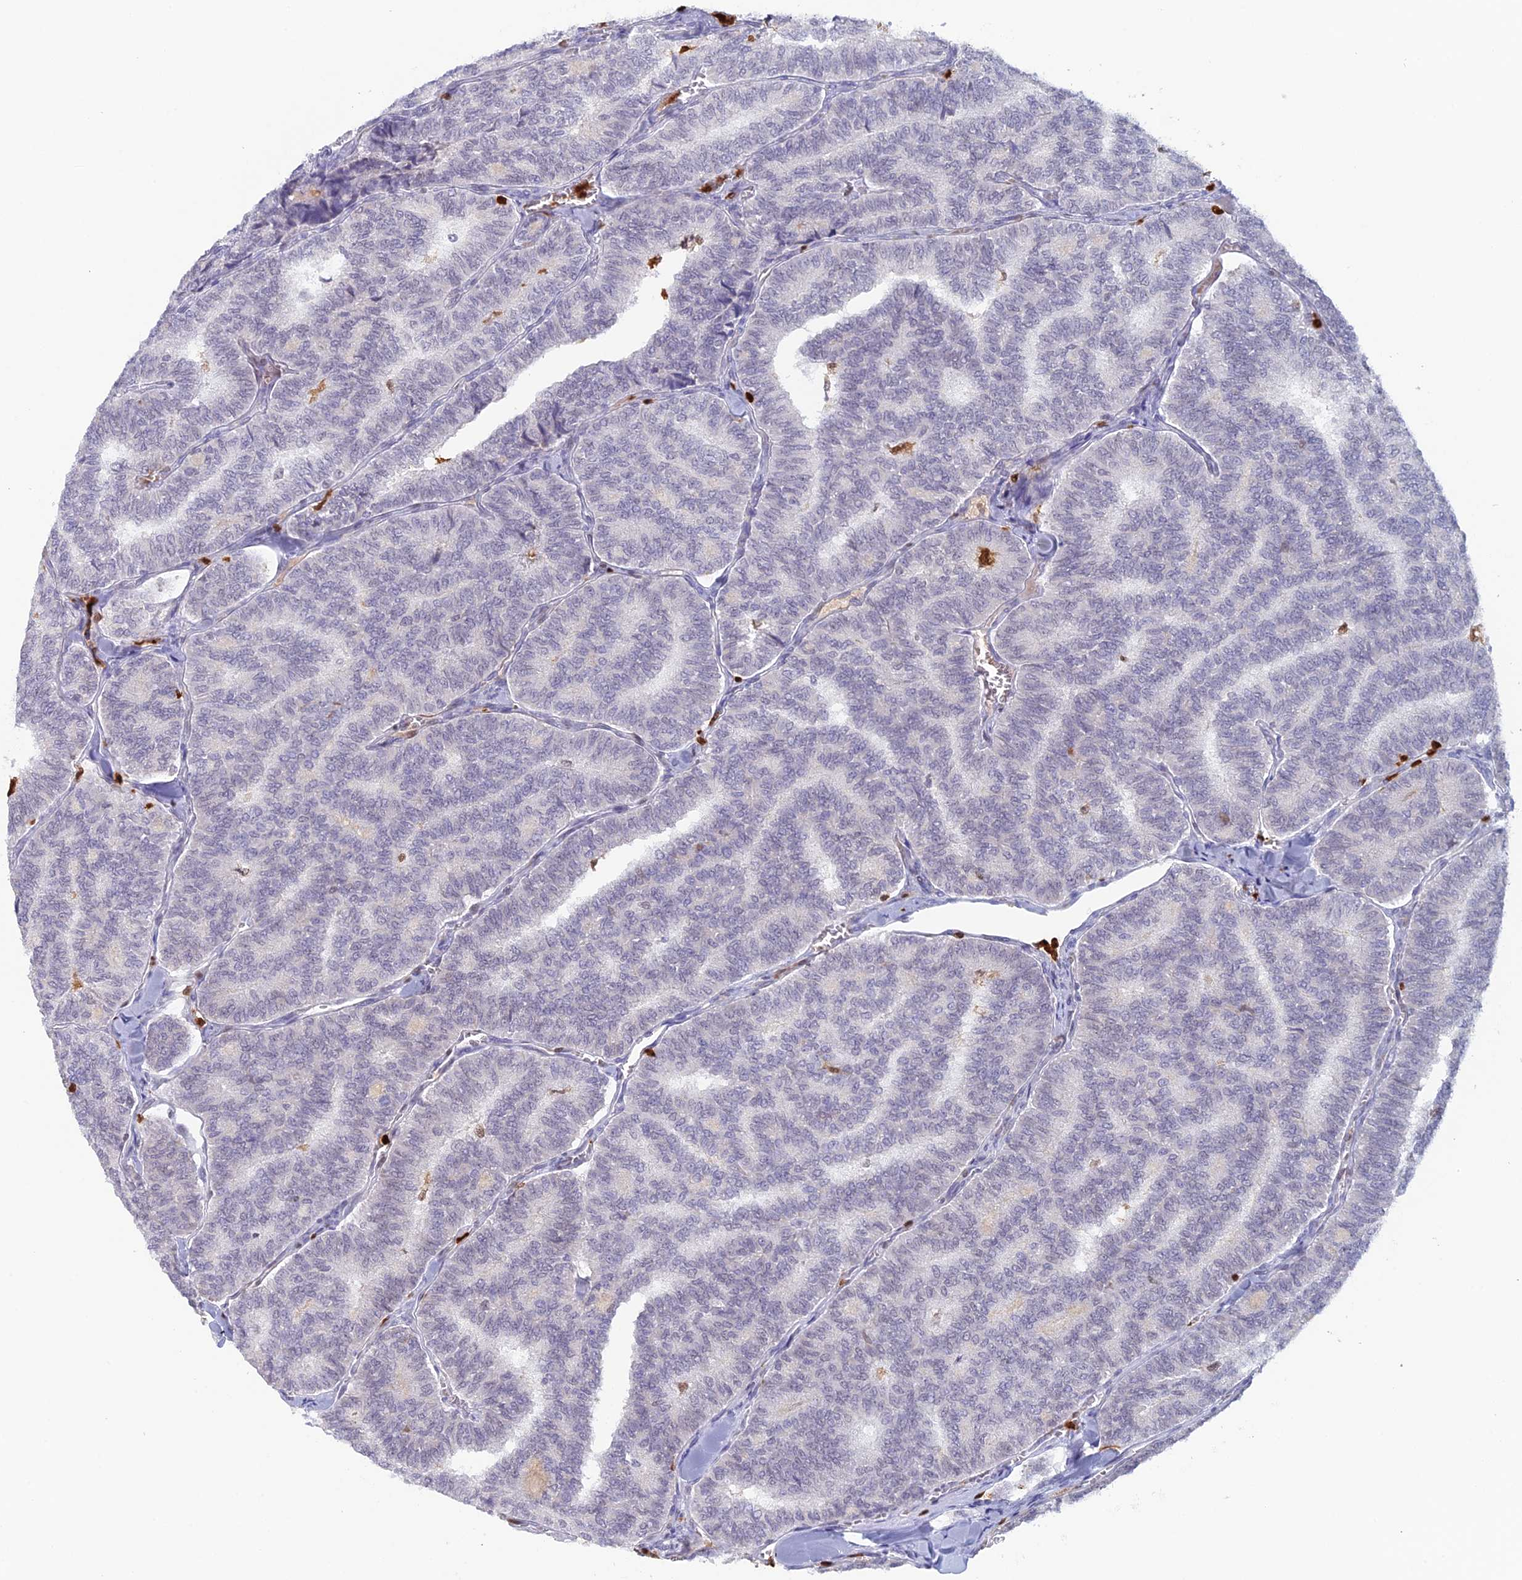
{"staining": {"intensity": "negative", "quantity": "none", "location": "none"}, "tissue": "thyroid cancer", "cell_type": "Tumor cells", "image_type": "cancer", "snomed": [{"axis": "morphology", "description": "Papillary adenocarcinoma, NOS"}, {"axis": "topography", "description": "Thyroid gland"}], "caption": "Immunohistochemistry of human thyroid papillary adenocarcinoma demonstrates no positivity in tumor cells.", "gene": "PGBD4", "patient": {"sex": "female", "age": 35}}